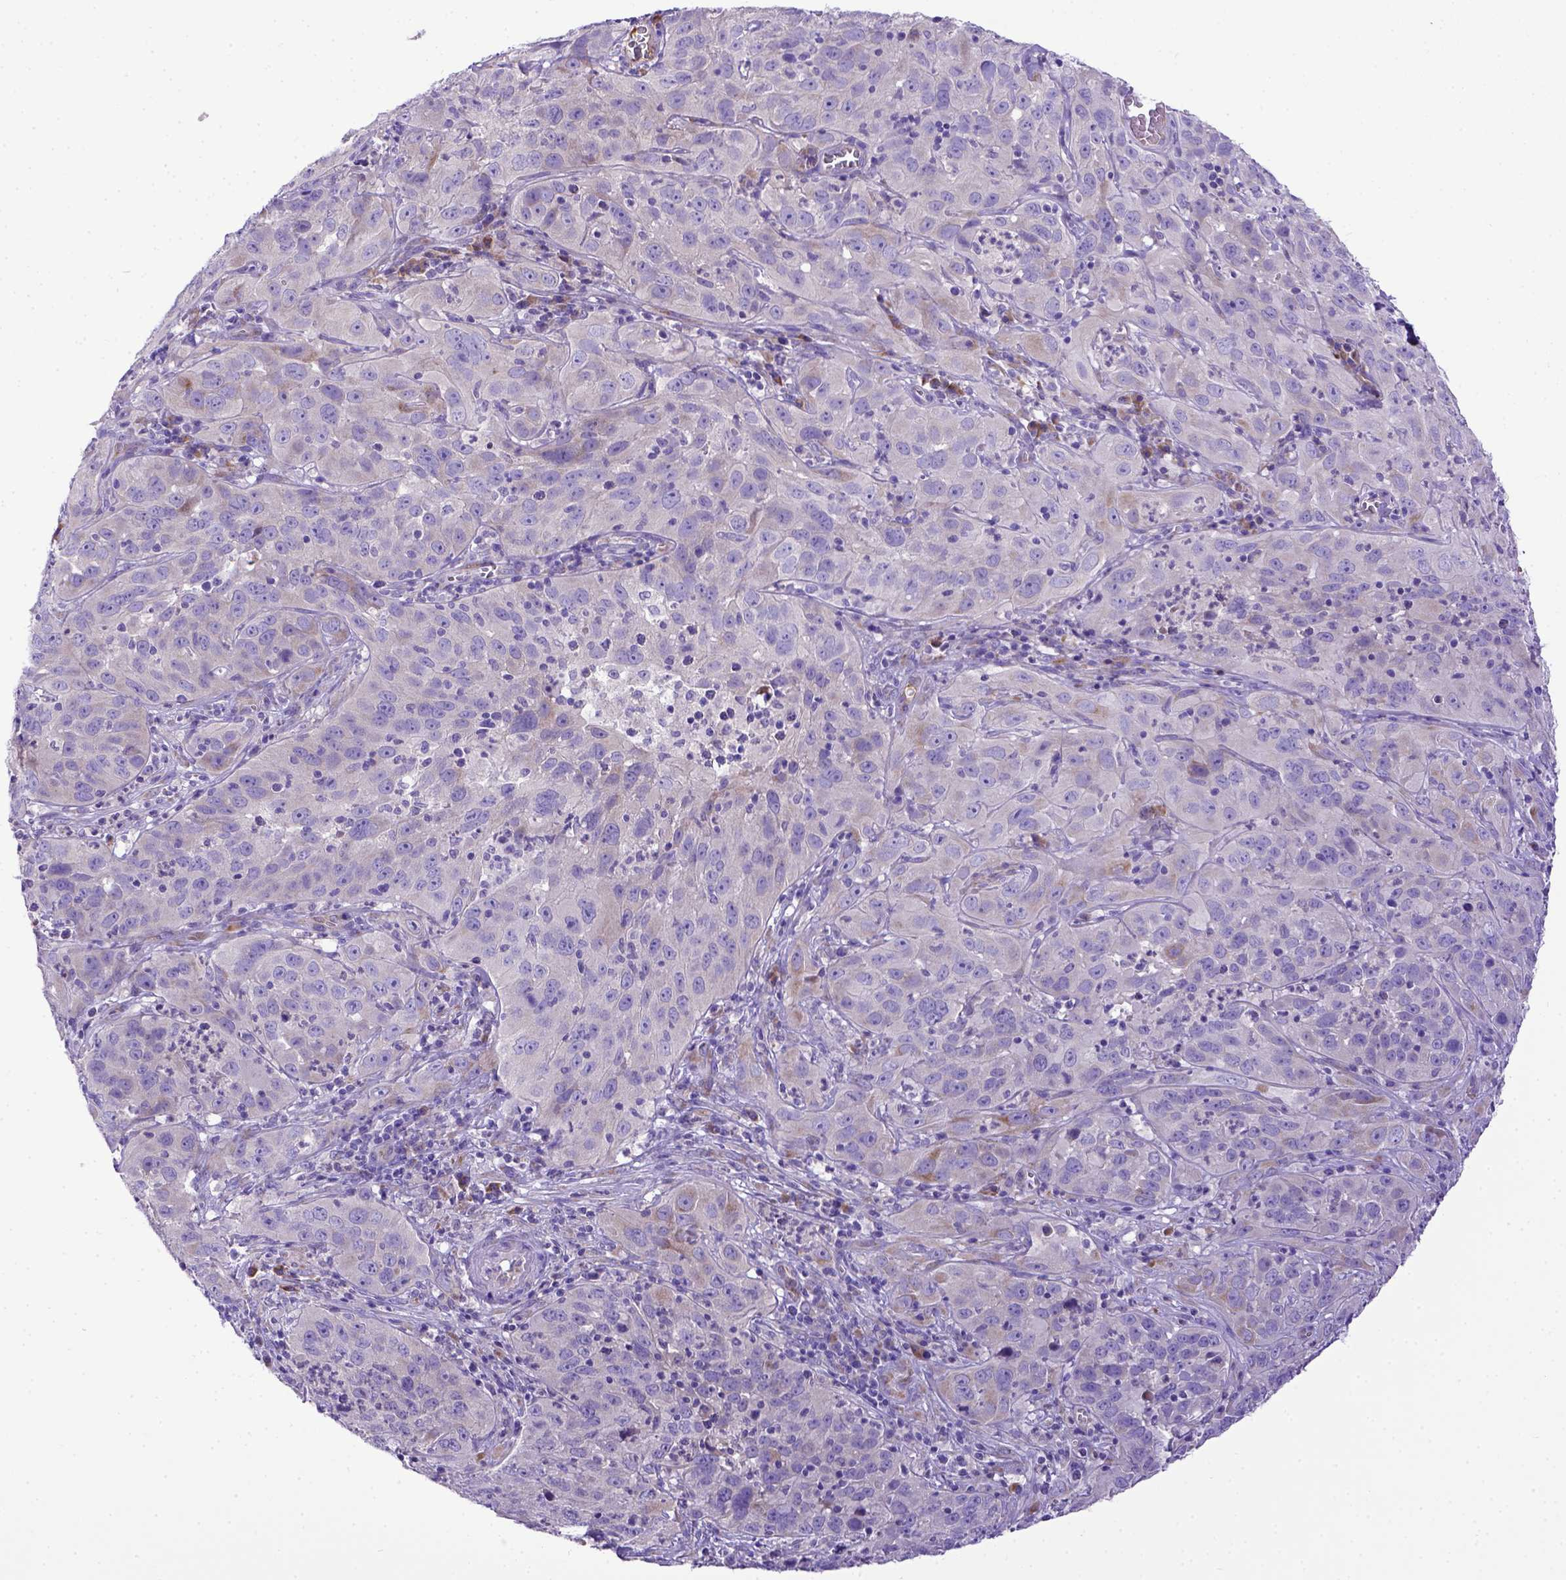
{"staining": {"intensity": "negative", "quantity": "none", "location": "none"}, "tissue": "cervical cancer", "cell_type": "Tumor cells", "image_type": "cancer", "snomed": [{"axis": "morphology", "description": "Squamous cell carcinoma, NOS"}, {"axis": "topography", "description": "Cervix"}], "caption": "The IHC histopathology image has no significant staining in tumor cells of cervical squamous cell carcinoma tissue.", "gene": "CFAP300", "patient": {"sex": "female", "age": 32}}